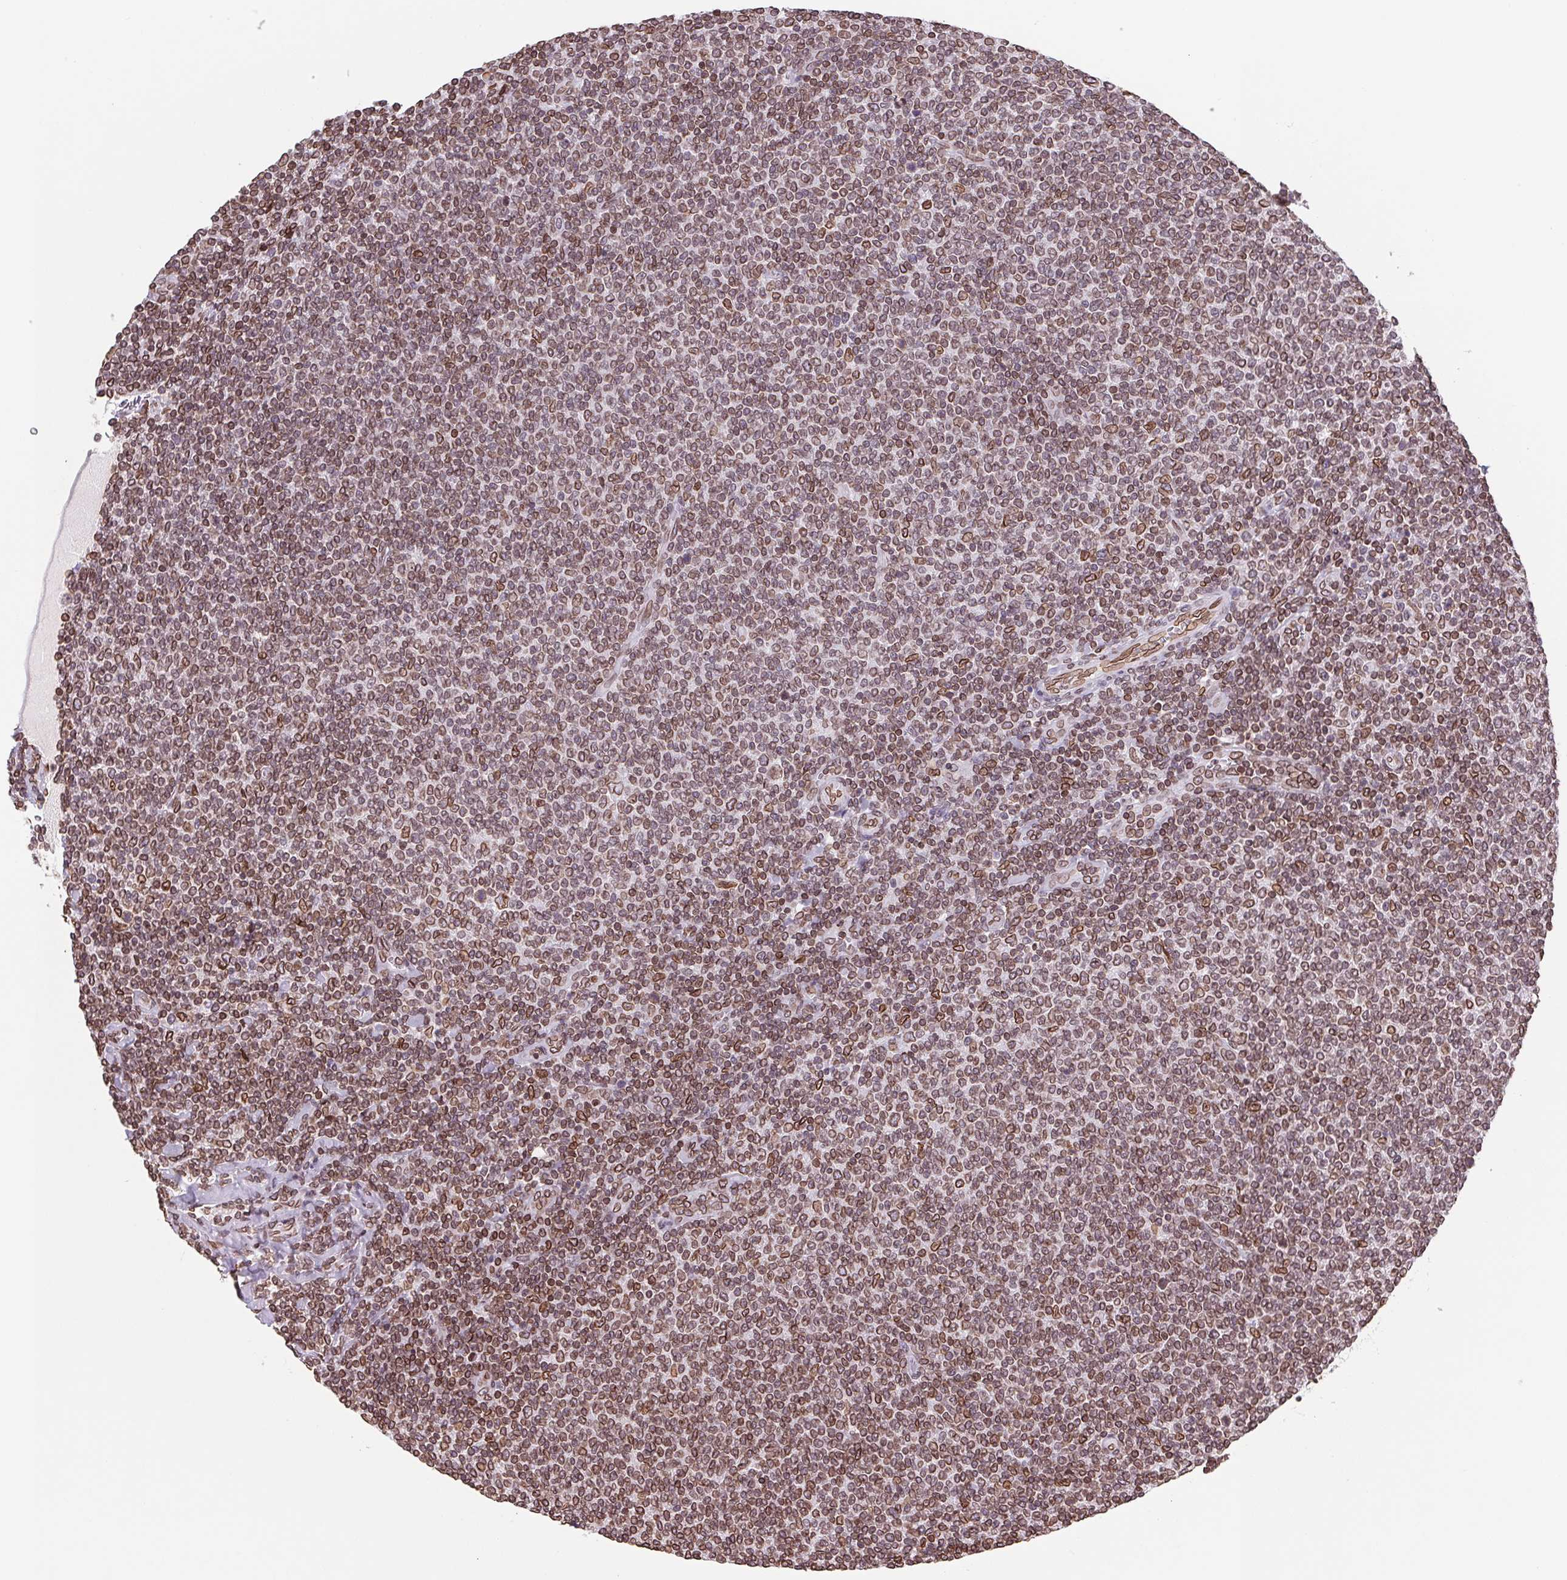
{"staining": {"intensity": "moderate", "quantity": ">75%", "location": "cytoplasmic/membranous,nuclear"}, "tissue": "lymphoma", "cell_type": "Tumor cells", "image_type": "cancer", "snomed": [{"axis": "morphology", "description": "Malignant lymphoma, non-Hodgkin's type, Low grade"}, {"axis": "topography", "description": "Lymph node"}], "caption": "Lymphoma stained with IHC exhibits moderate cytoplasmic/membranous and nuclear expression in about >75% of tumor cells.", "gene": "LMNB2", "patient": {"sex": "male", "age": 52}}